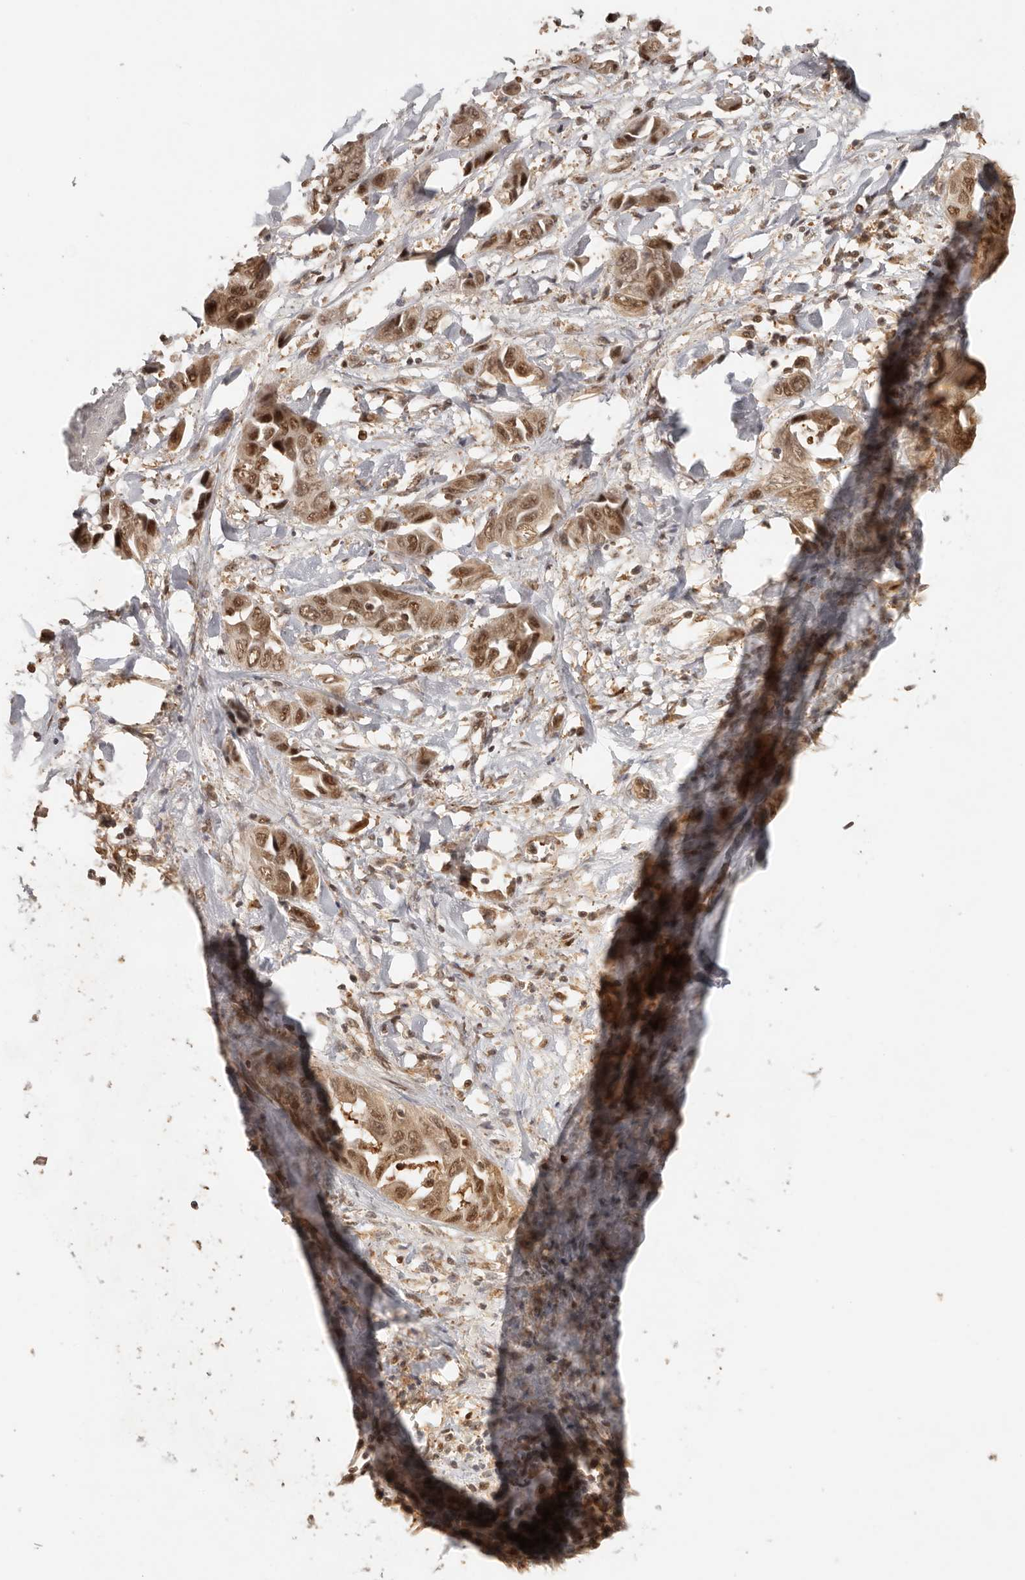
{"staining": {"intensity": "moderate", "quantity": ">75%", "location": "cytoplasmic/membranous,nuclear"}, "tissue": "liver cancer", "cell_type": "Tumor cells", "image_type": "cancer", "snomed": [{"axis": "morphology", "description": "Cholangiocarcinoma"}, {"axis": "topography", "description": "Liver"}], "caption": "About >75% of tumor cells in human liver cancer show moderate cytoplasmic/membranous and nuclear protein positivity as visualized by brown immunohistochemical staining.", "gene": "PSMA5", "patient": {"sex": "female", "age": 52}}